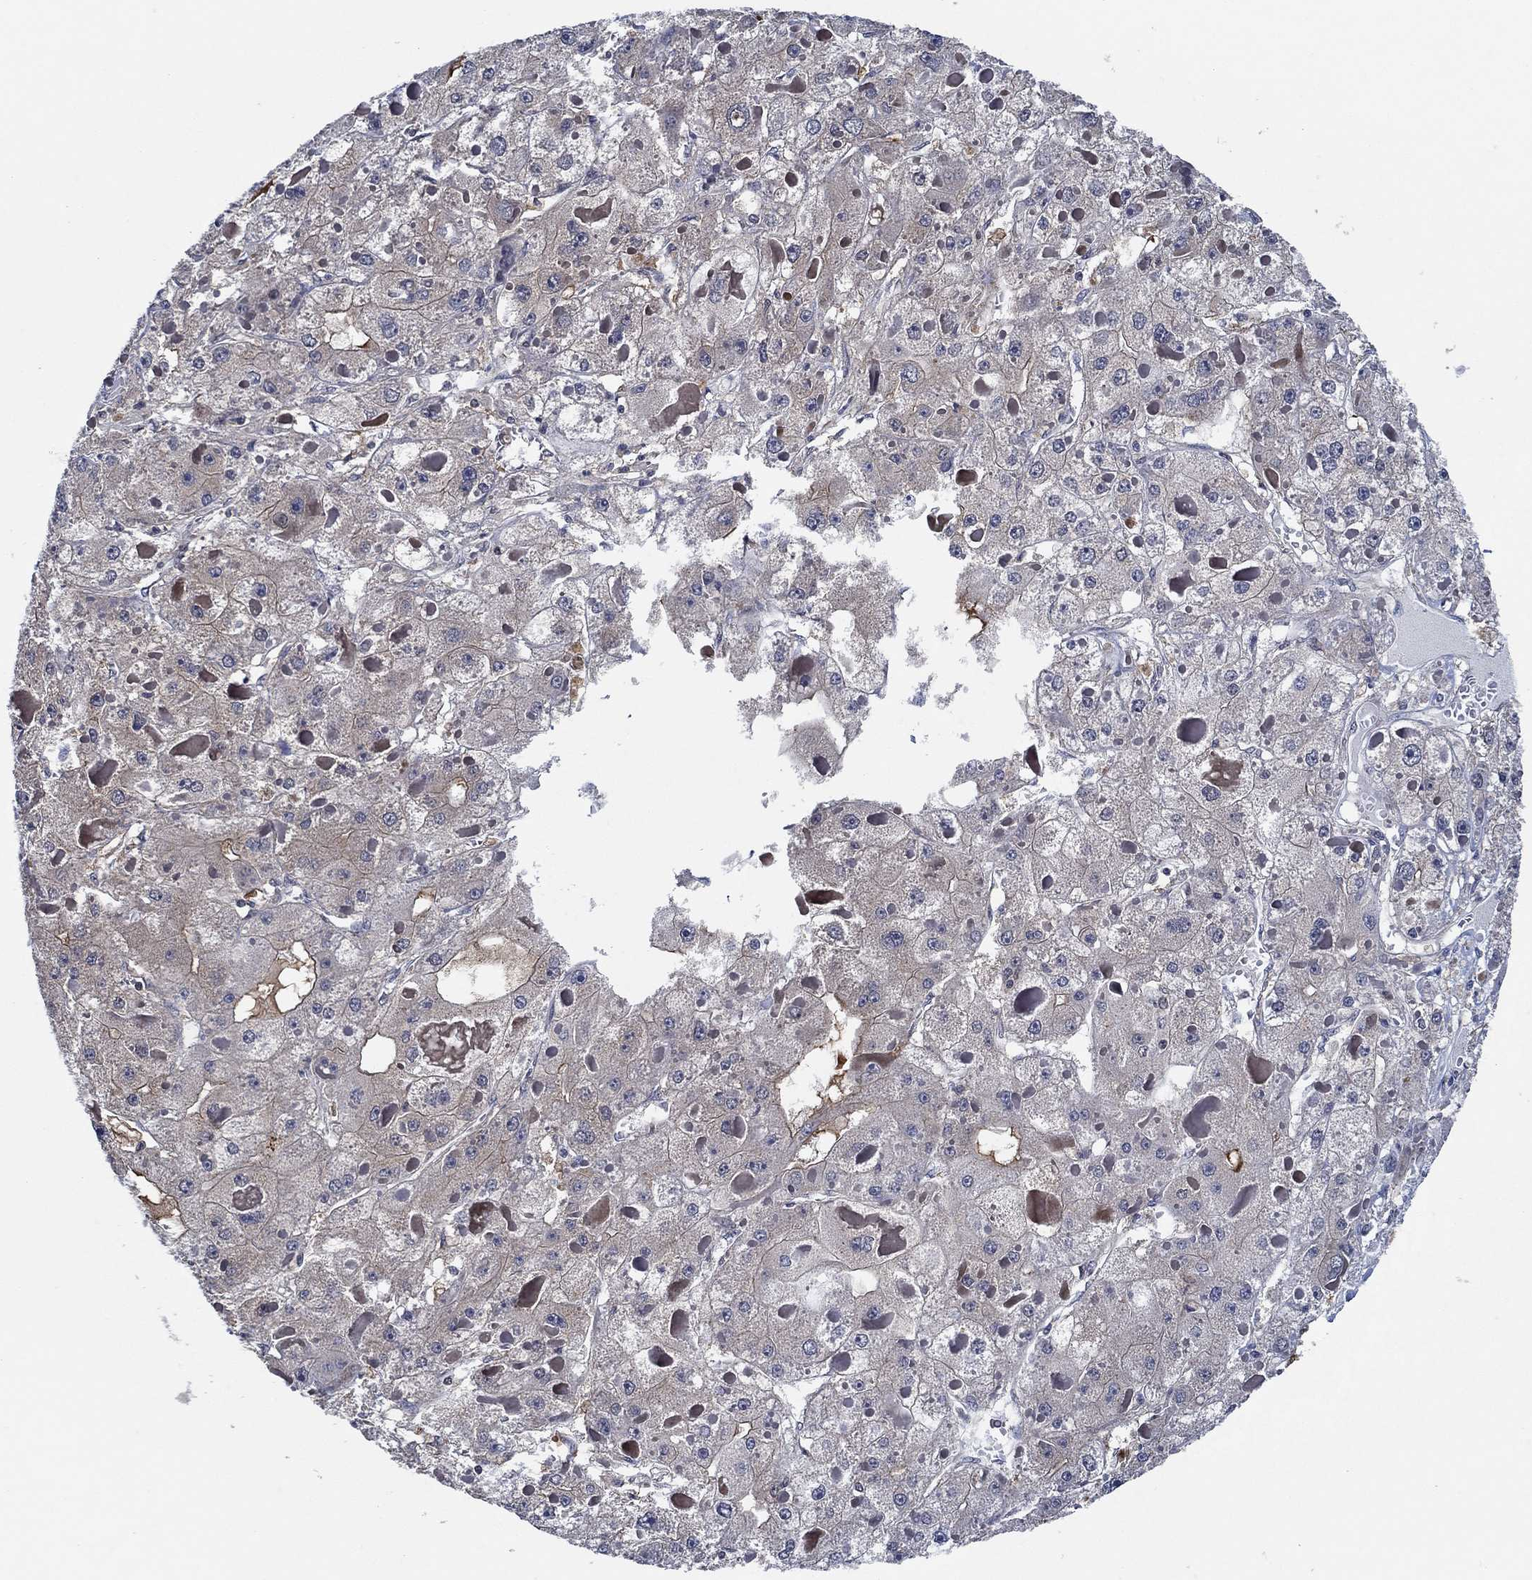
{"staining": {"intensity": "negative", "quantity": "none", "location": "none"}, "tissue": "liver cancer", "cell_type": "Tumor cells", "image_type": "cancer", "snomed": [{"axis": "morphology", "description": "Carcinoma, Hepatocellular, NOS"}, {"axis": "topography", "description": "Liver"}], "caption": "DAB (3,3'-diaminobenzidine) immunohistochemical staining of human liver cancer (hepatocellular carcinoma) reveals no significant expression in tumor cells.", "gene": "DACT1", "patient": {"sex": "female", "age": 73}}